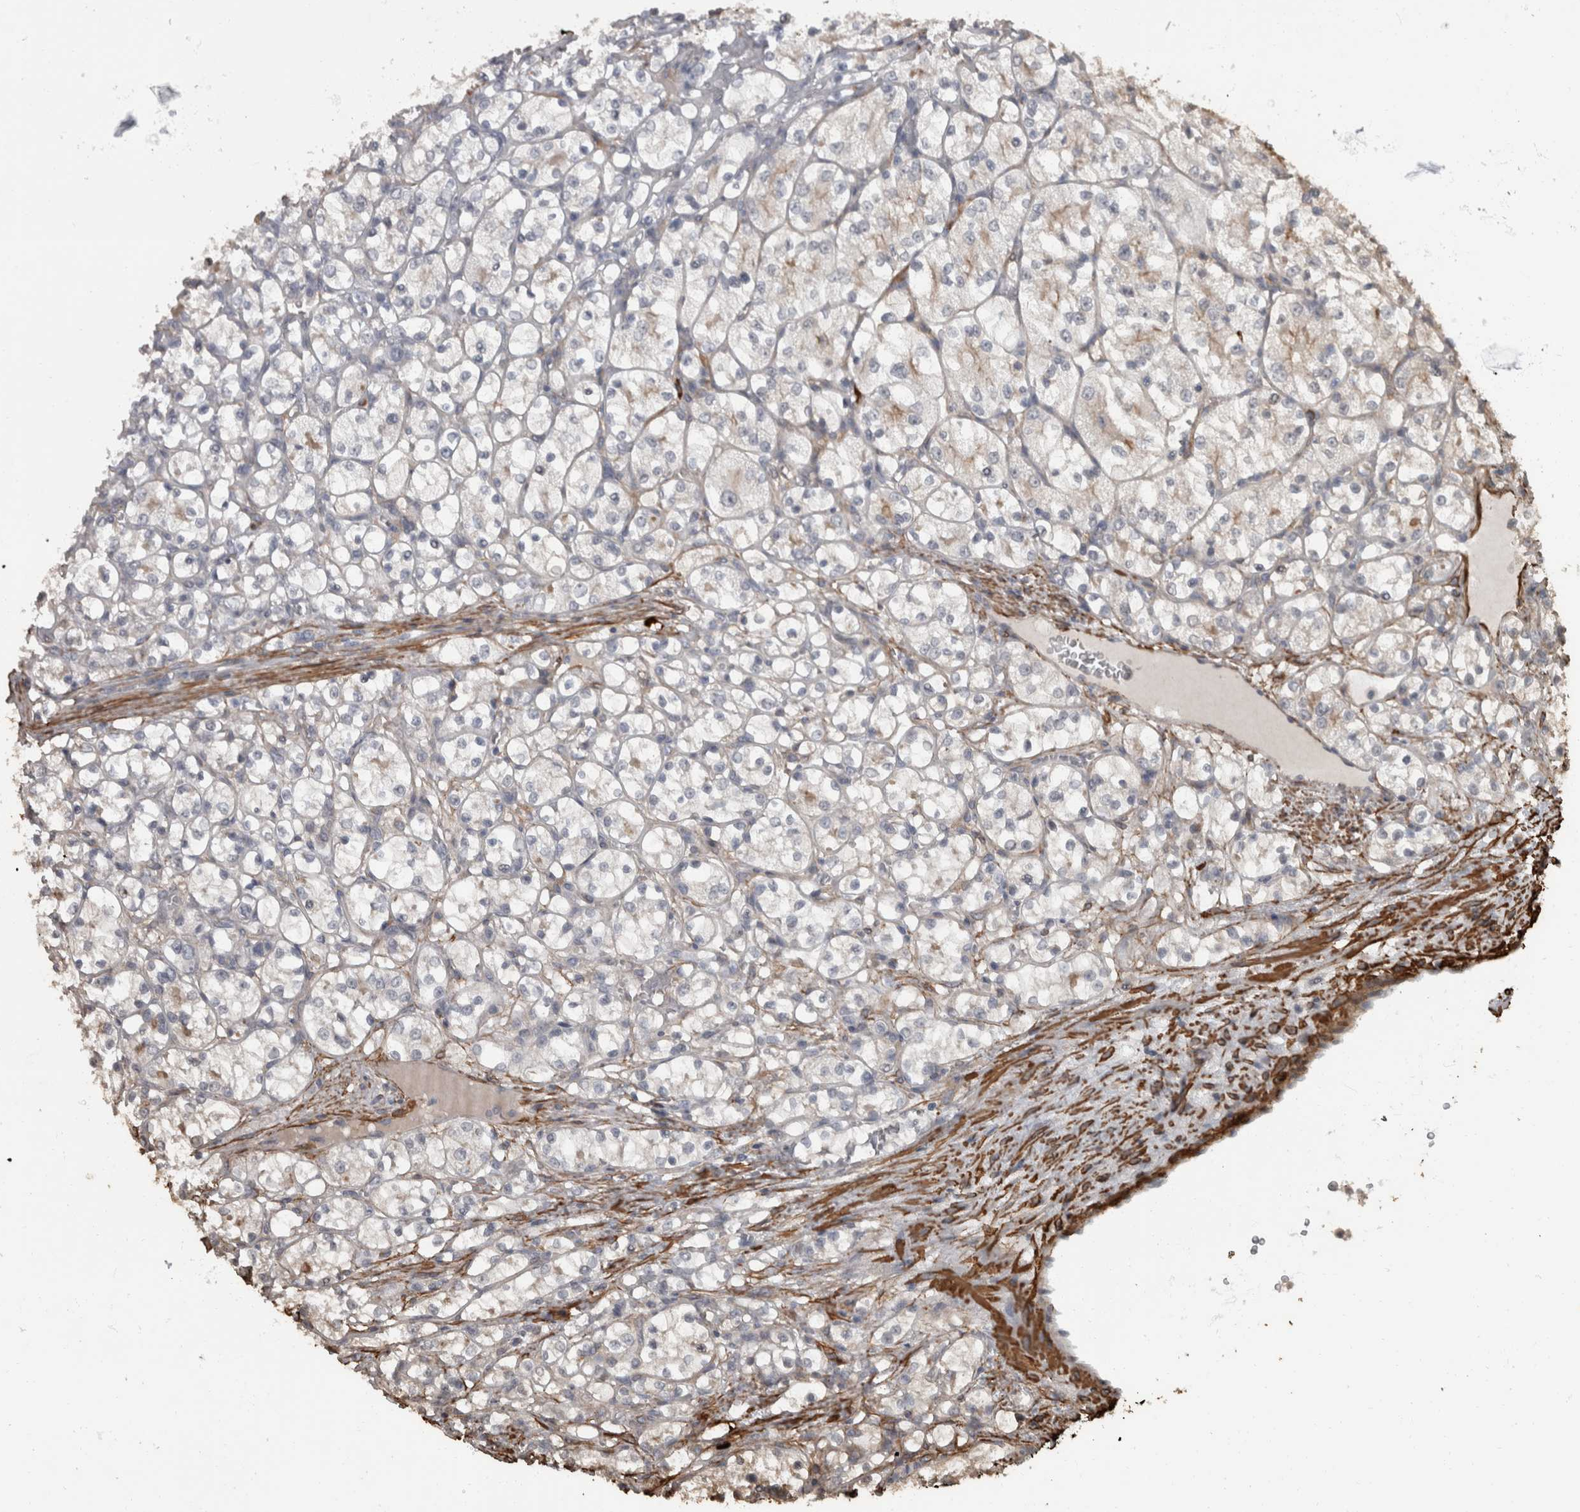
{"staining": {"intensity": "weak", "quantity": "<25%", "location": "cytoplasmic/membranous"}, "tissue": "renal cancer", "cell_type": "Tumor cells", "image_type": "cancer", "snomed": [{"axis": "morphology", "description": "Adenocarcinoma, NOS"}, {"axis": "topography", "description": "Kidney"}], "caption": "Immunohistochemistry (IHC) image of human renal cancer (adenocarcinoma) stained for a protein (brown), which exhibits no positivity in tumor cells. (IHC, brightfield microscopy, high magnification).", "gene": "MASTL", "patient": {"sex": "female", "age": 69}}